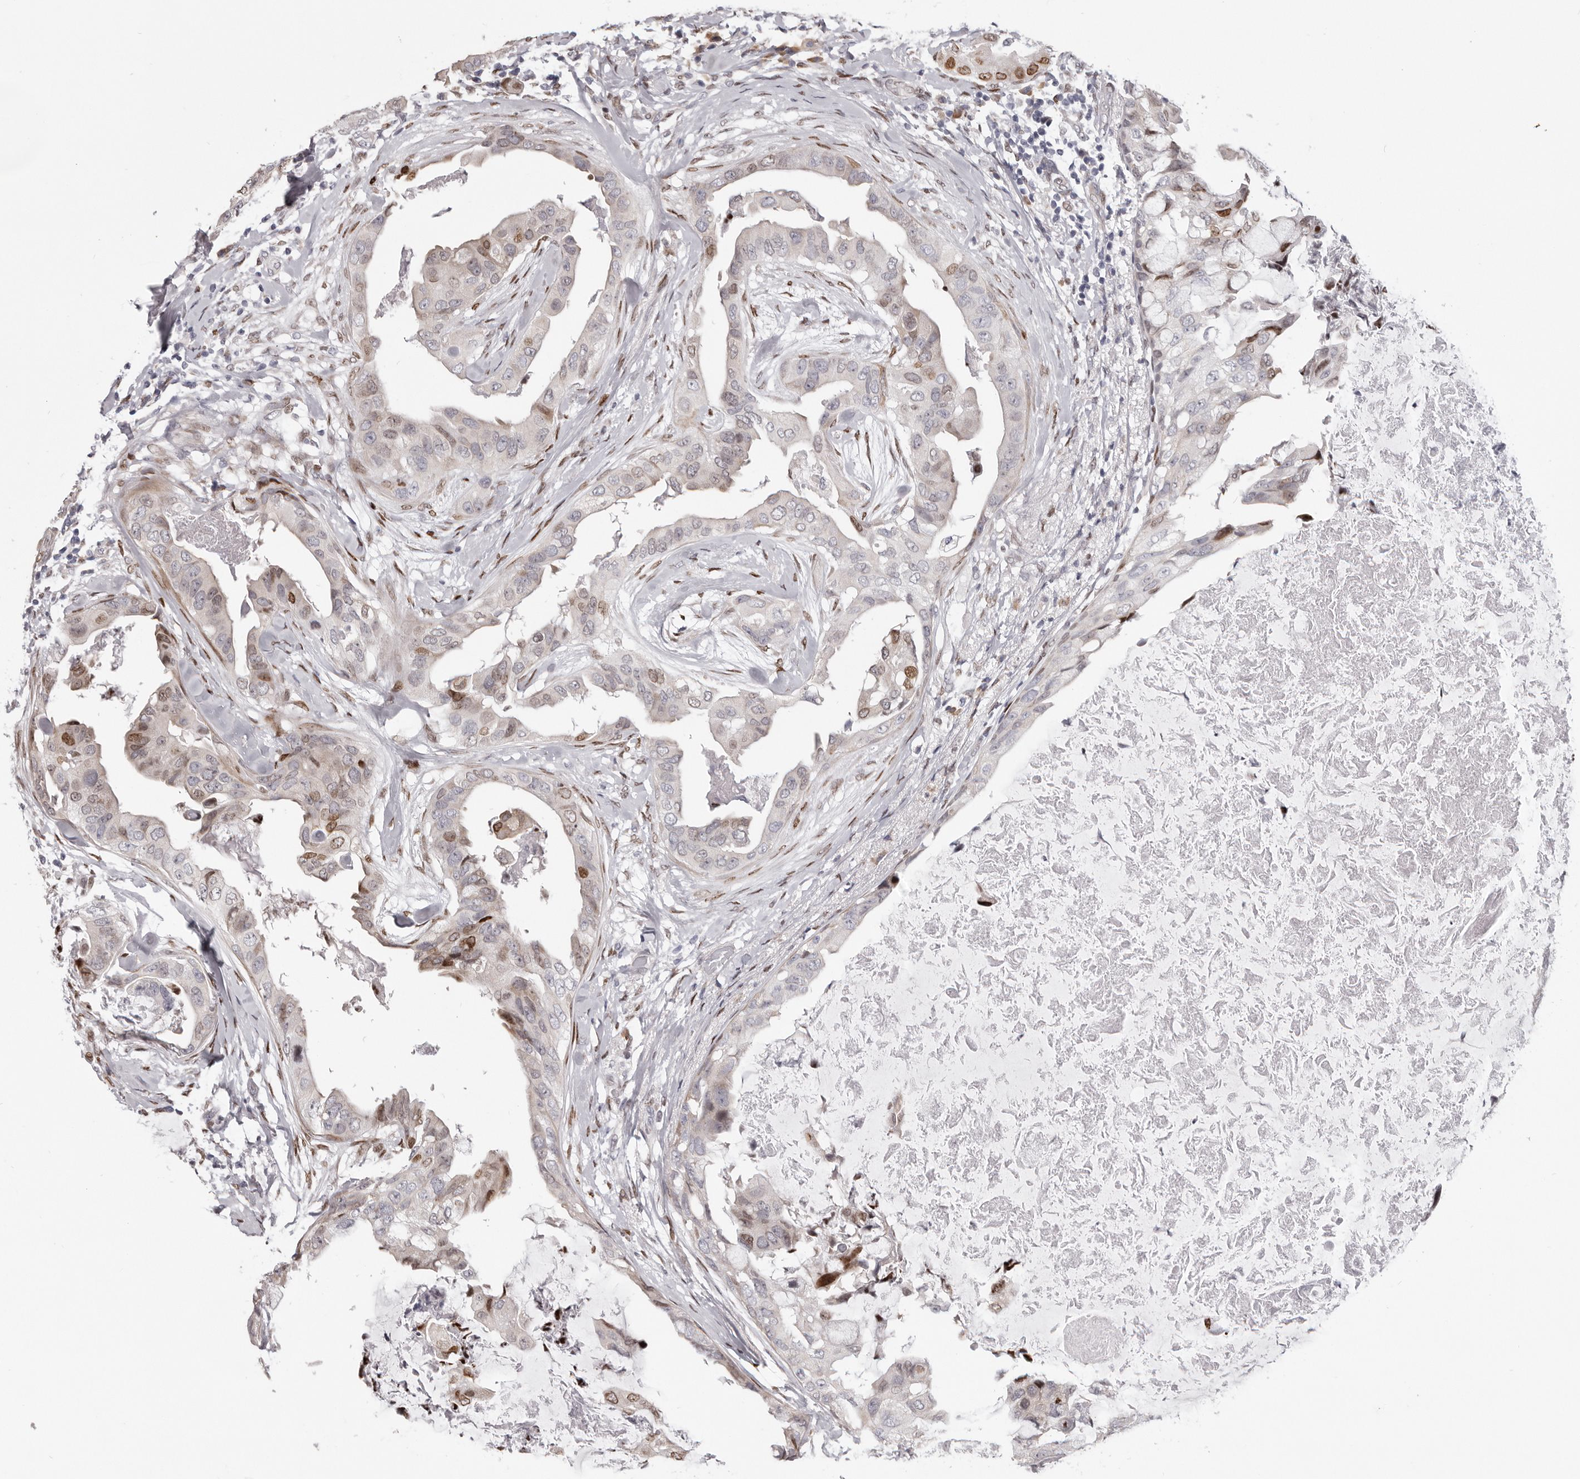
{"staining": {"intensity": "moderate", "quantity": "<25%", "location": "nuclear"}, "tissue": "breast cancer", "cell_type": "Tumor cells", "image_type": "cancer", "snomed": [{"axis": "morphology", "description": "Duct carcinoma"}, {"axis": "topography", "description": "Breast"}], "caption": "About <25% of tumor cells in human breast cancer (invasive ductal carcinoma) show moderate nuclear protein staining as visualized by brown immunohistochemical staining.", "gene": "SRP19", "patient": {"sex": "female", "age": 40}}